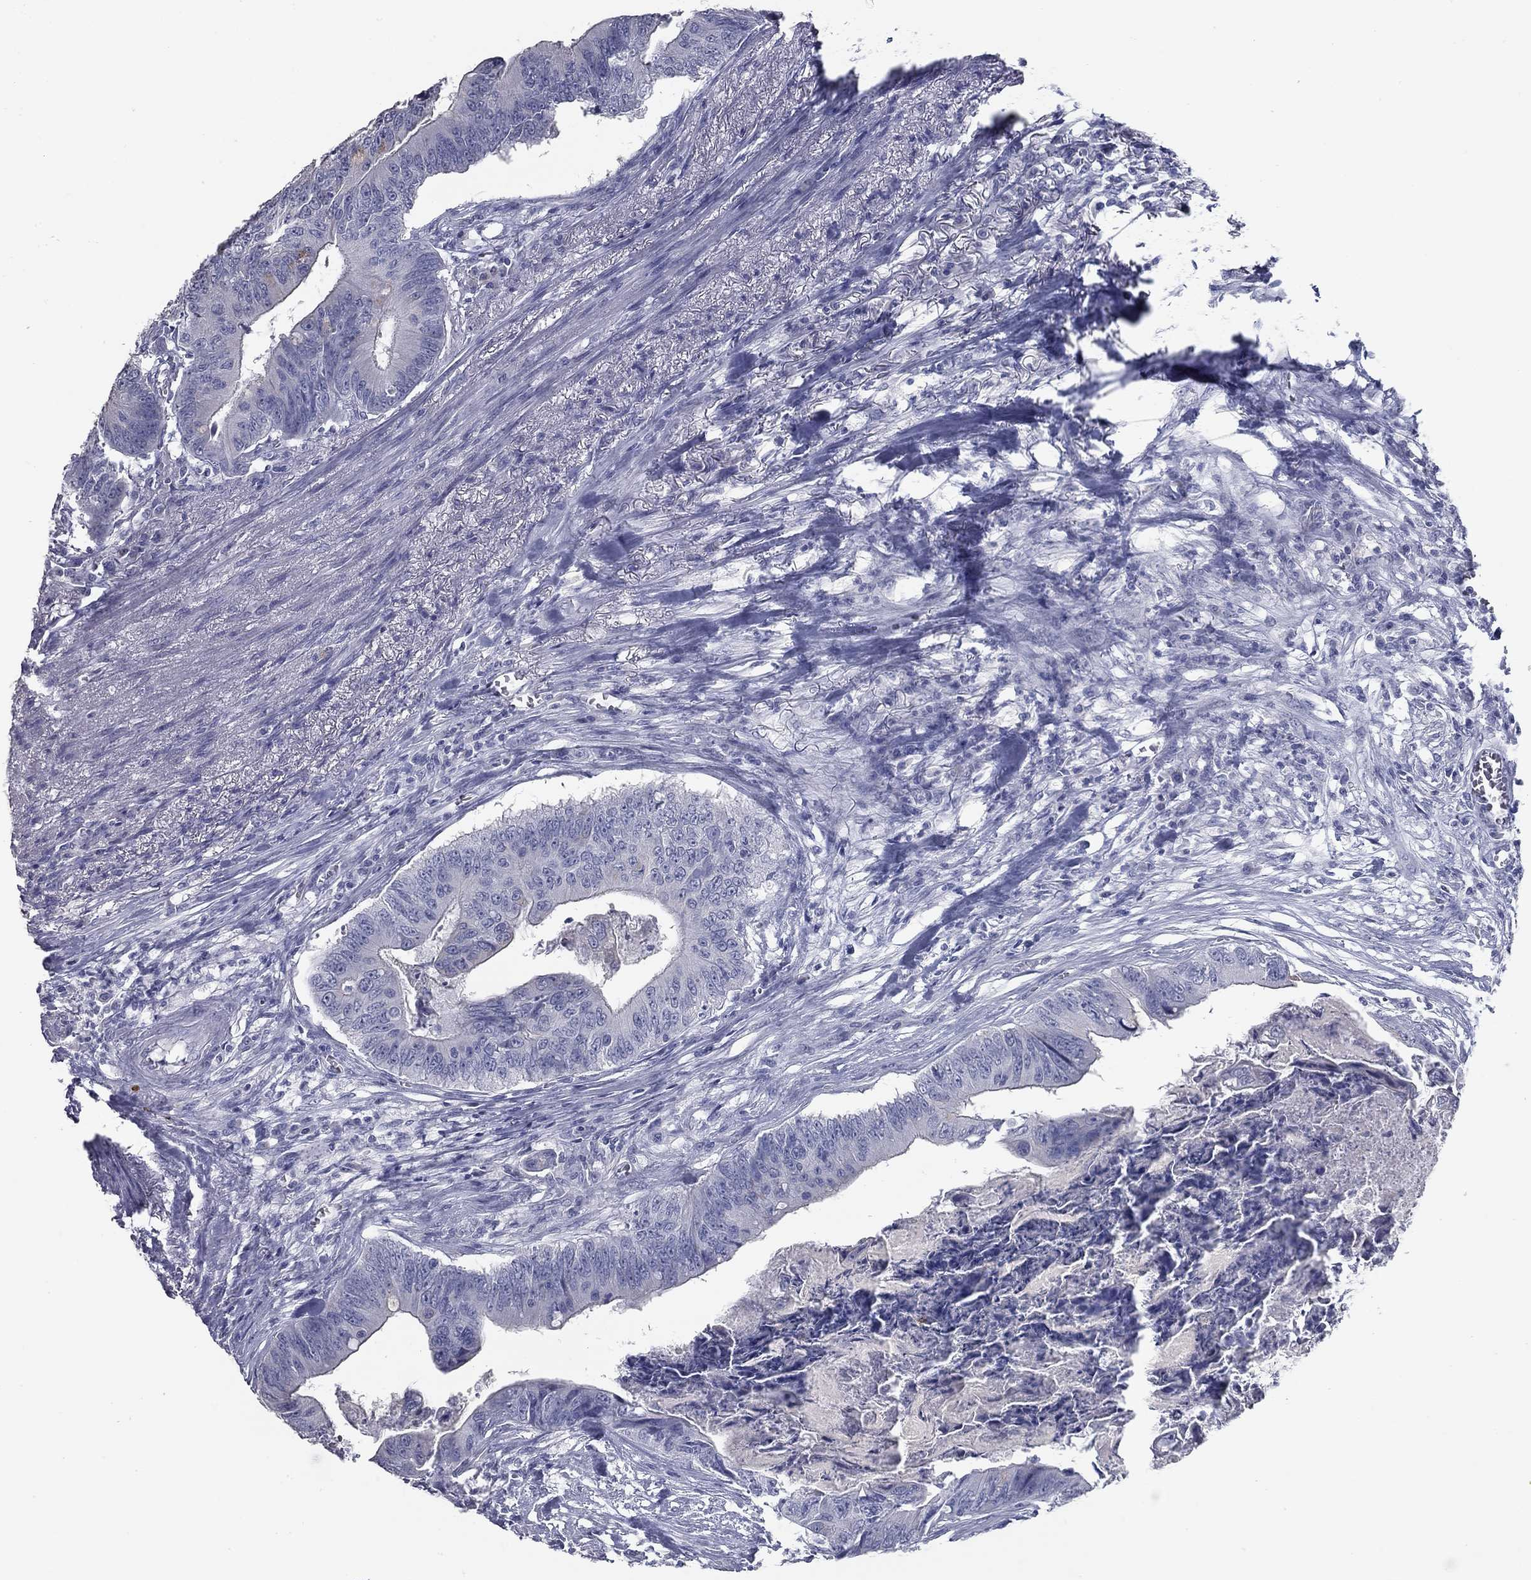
{"staining": {"intensity": "negative", "quantity": "none", "location": "none"}, "tissue": "colorectal cancer", "cell_type": "Tumor cells", "image_type": "cancer", "snomed": [{"axis": "morphology", "description": "Adenocarcinoma, NOS"}, {"axis": "topography", "description": "Colon"}], "caption": "This is an IHC photomicrograph of human adenocarcinoma (colorectal). There is no staining in tumor cells.", "gene": "TAC1", "patient": {"sex": "male", "age": 84}}